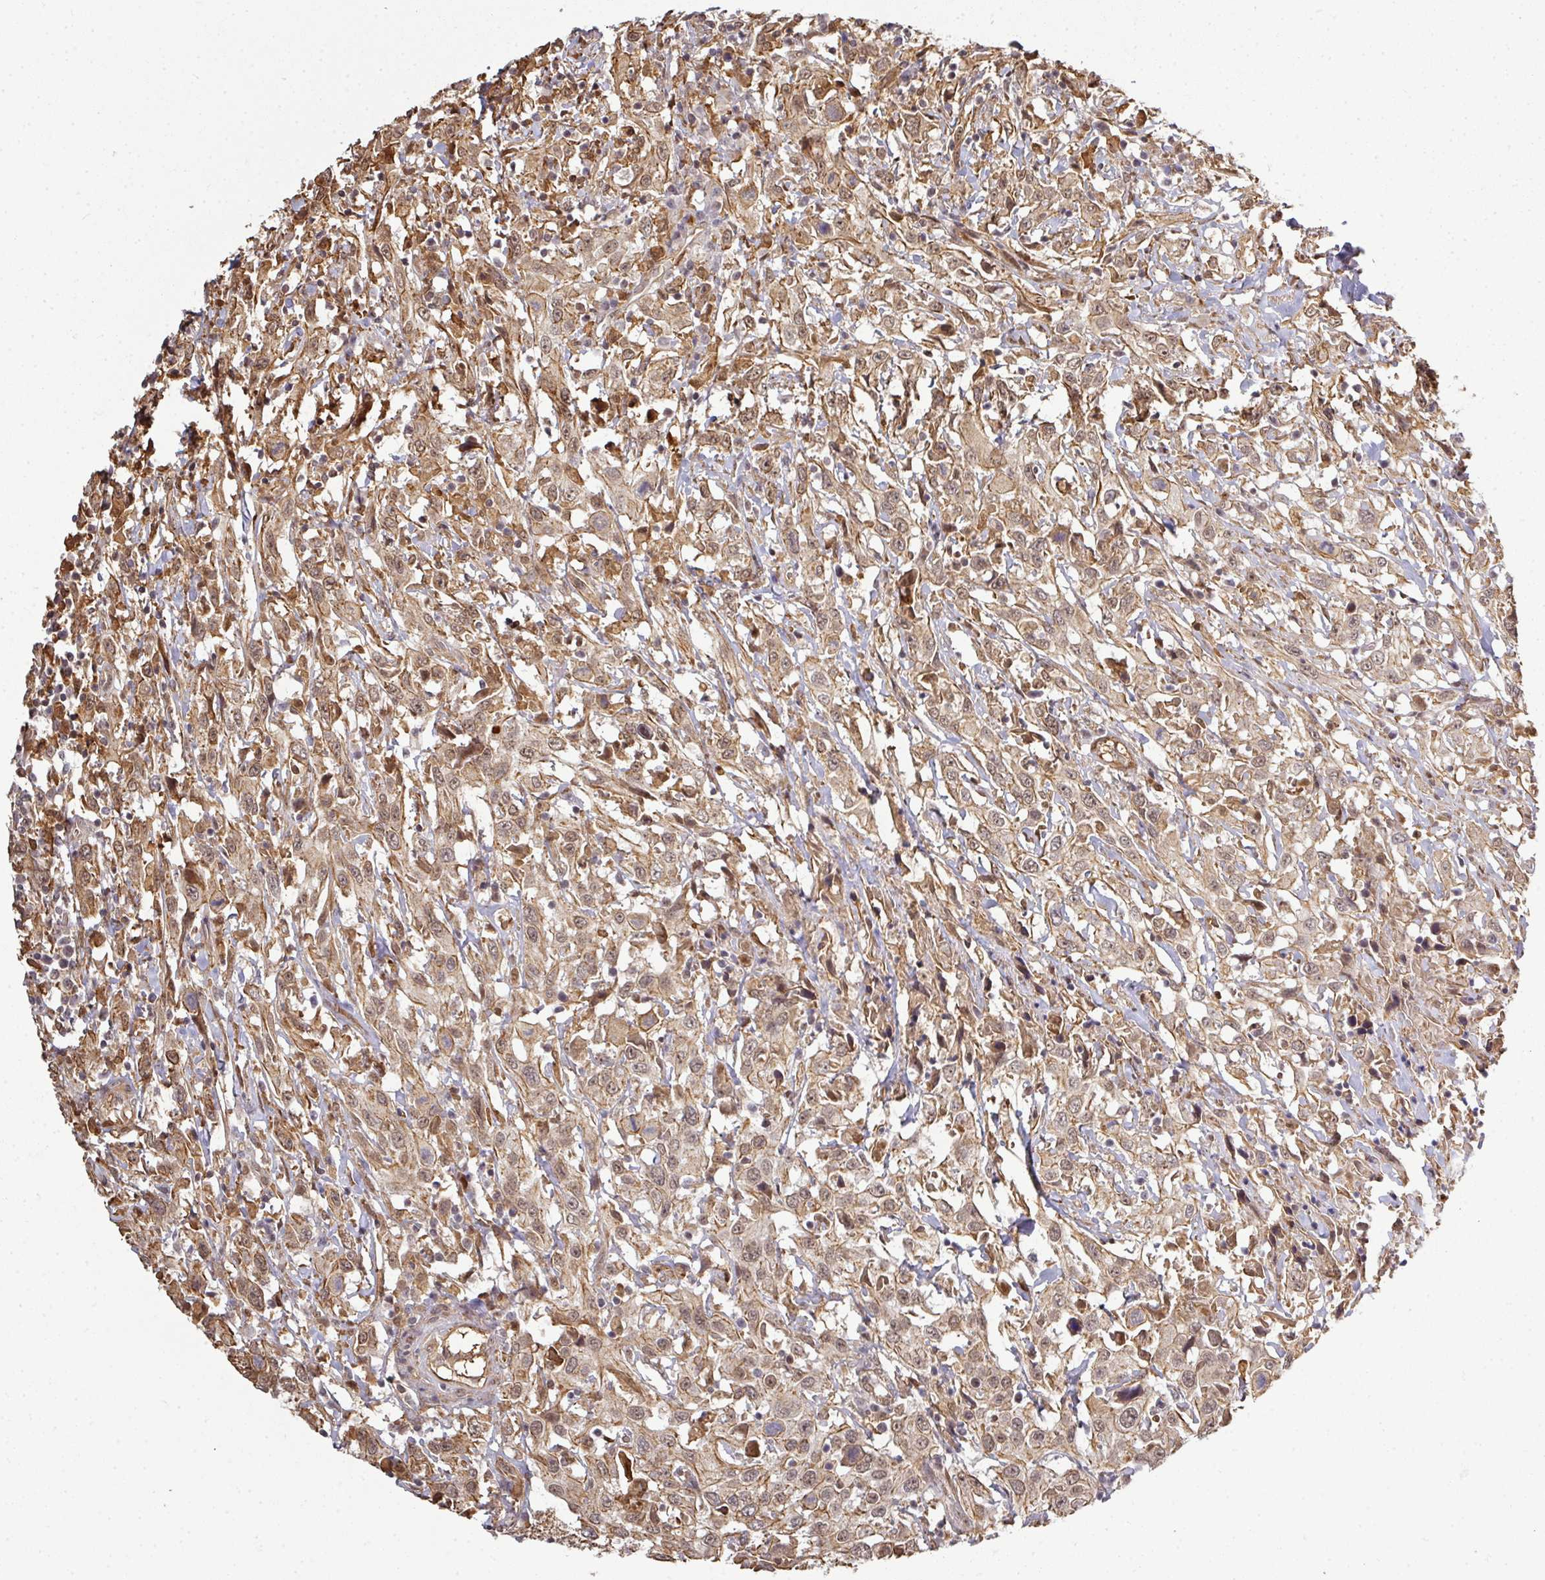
{"staining": {"intensity": "moderate", "quantity": ">75%", "location": "cytoplasmic/membranous,nuclear"}, "tissue": "urothelial cancer", "cell_type": "Tumor cells", "image_type": "cancer", "snomed": [{"axis": "morphology", "description": "Urothelial carcinoma, High grade"}, {"axis": "topography", "description": "Urinary bladder"}], "caption": "Protein analysis of high-grade urothelial carcinoma tissue shows moderate cytoplasmic/membranous and nuclear expression in about >75% of tumor cells. The staining is performed using DAB brown chromogen to label protein expression. The nuclei are counter-stained blue using hematoxylin.", "gene": "GTF2H3", "patient": {"sex": "male", "age": 61}}